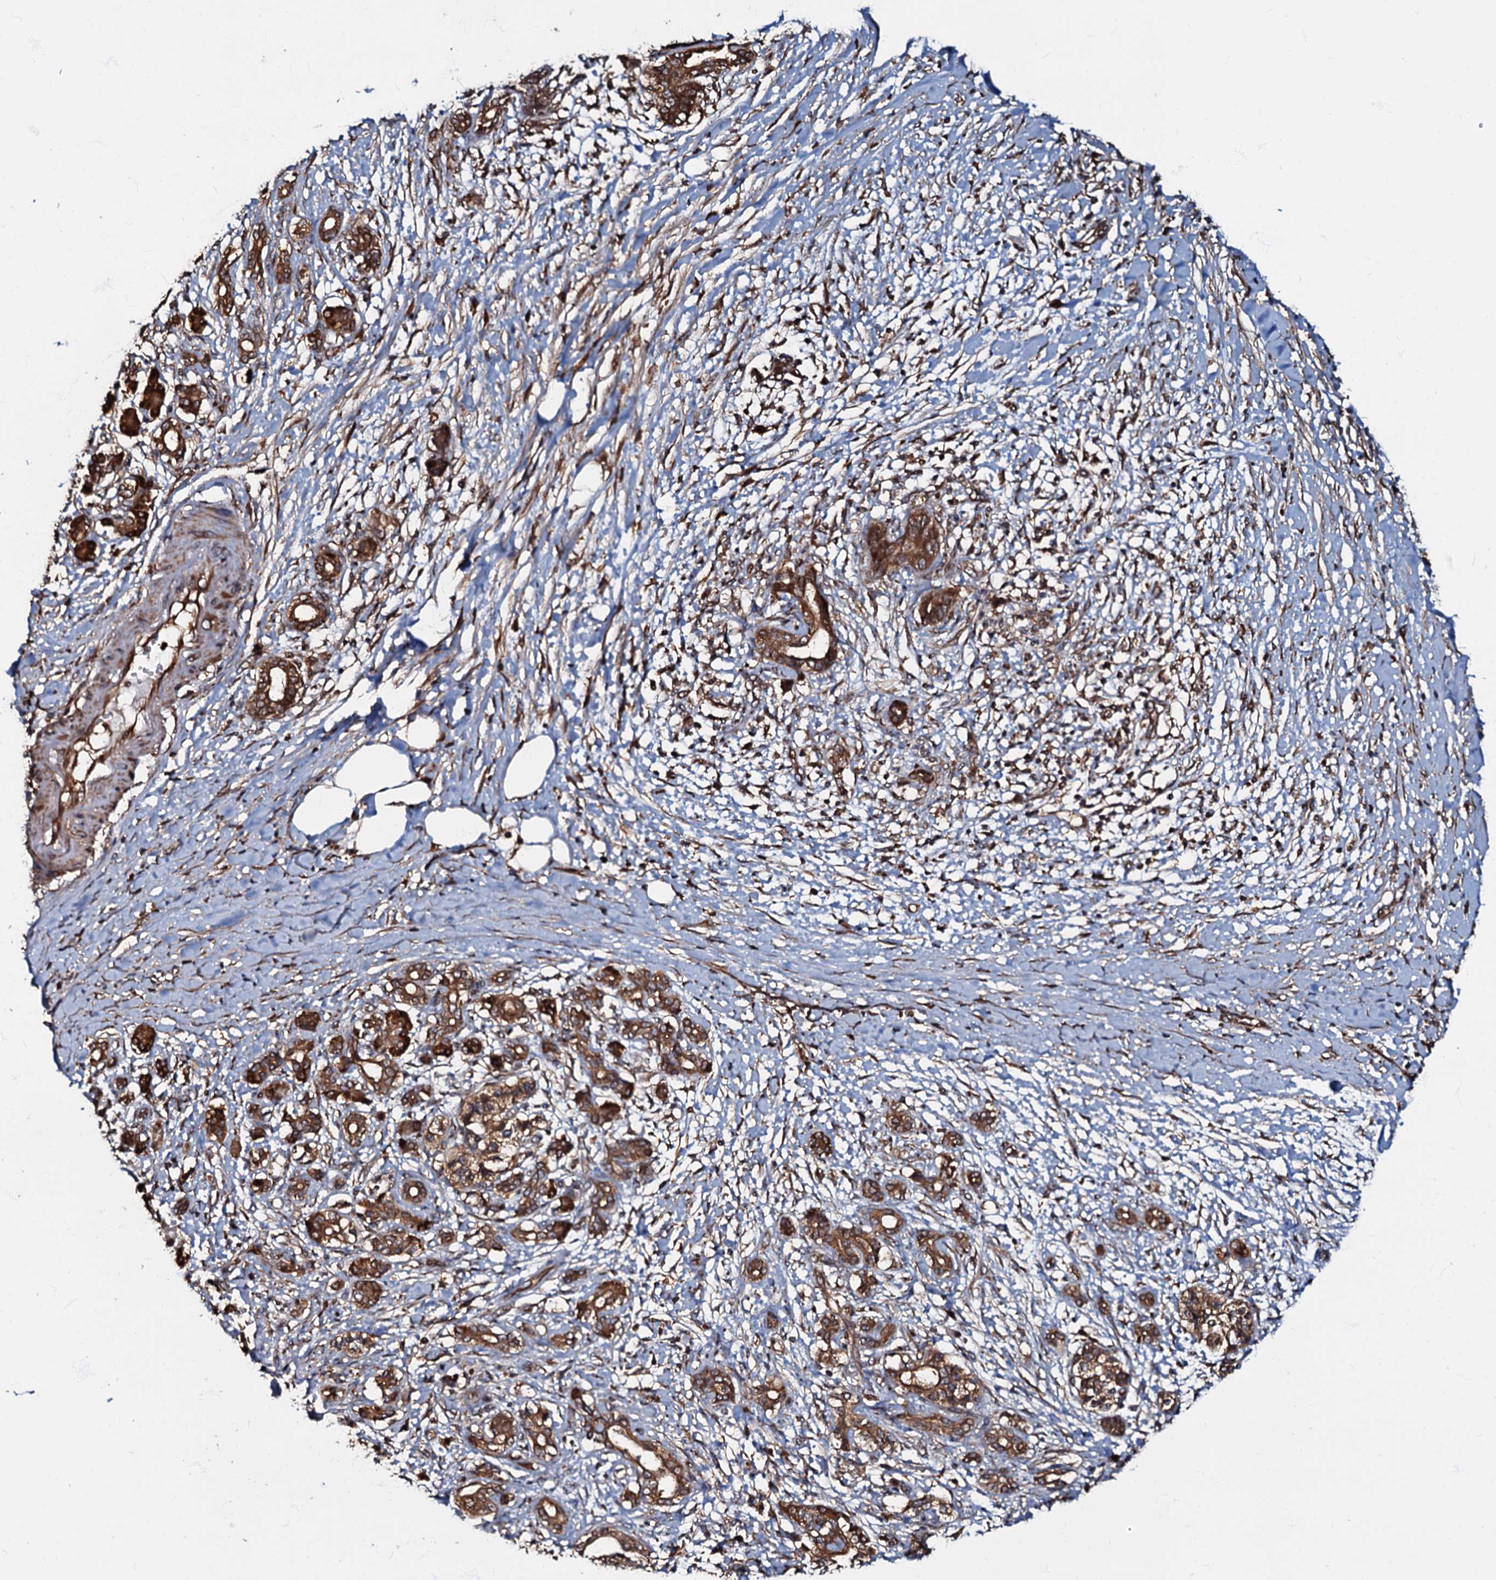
{"staining": {"intensity": "strong", "quantity": ">75%", "location": "cytoplasmic/membranous"}, "tissue": "pancreatic cancer", "cell_type": "Tumor cells", "image_type": "cancer", "snomed": [{"axis": "morphology", "description": "Adenocarcinoma, NOS"}, {"axis": "topography", "description": "Pancreas"}], "caption": "Pancreatic adenocarcinoma tissue demonstrates strong cytoplasmic/membranous expression in about >75% of tumor cells (brown staining indicates protein expression, while blue staining denotes nuclei).", "gene": "OSBP", "patient": {"sex": "female", "age": 55}}